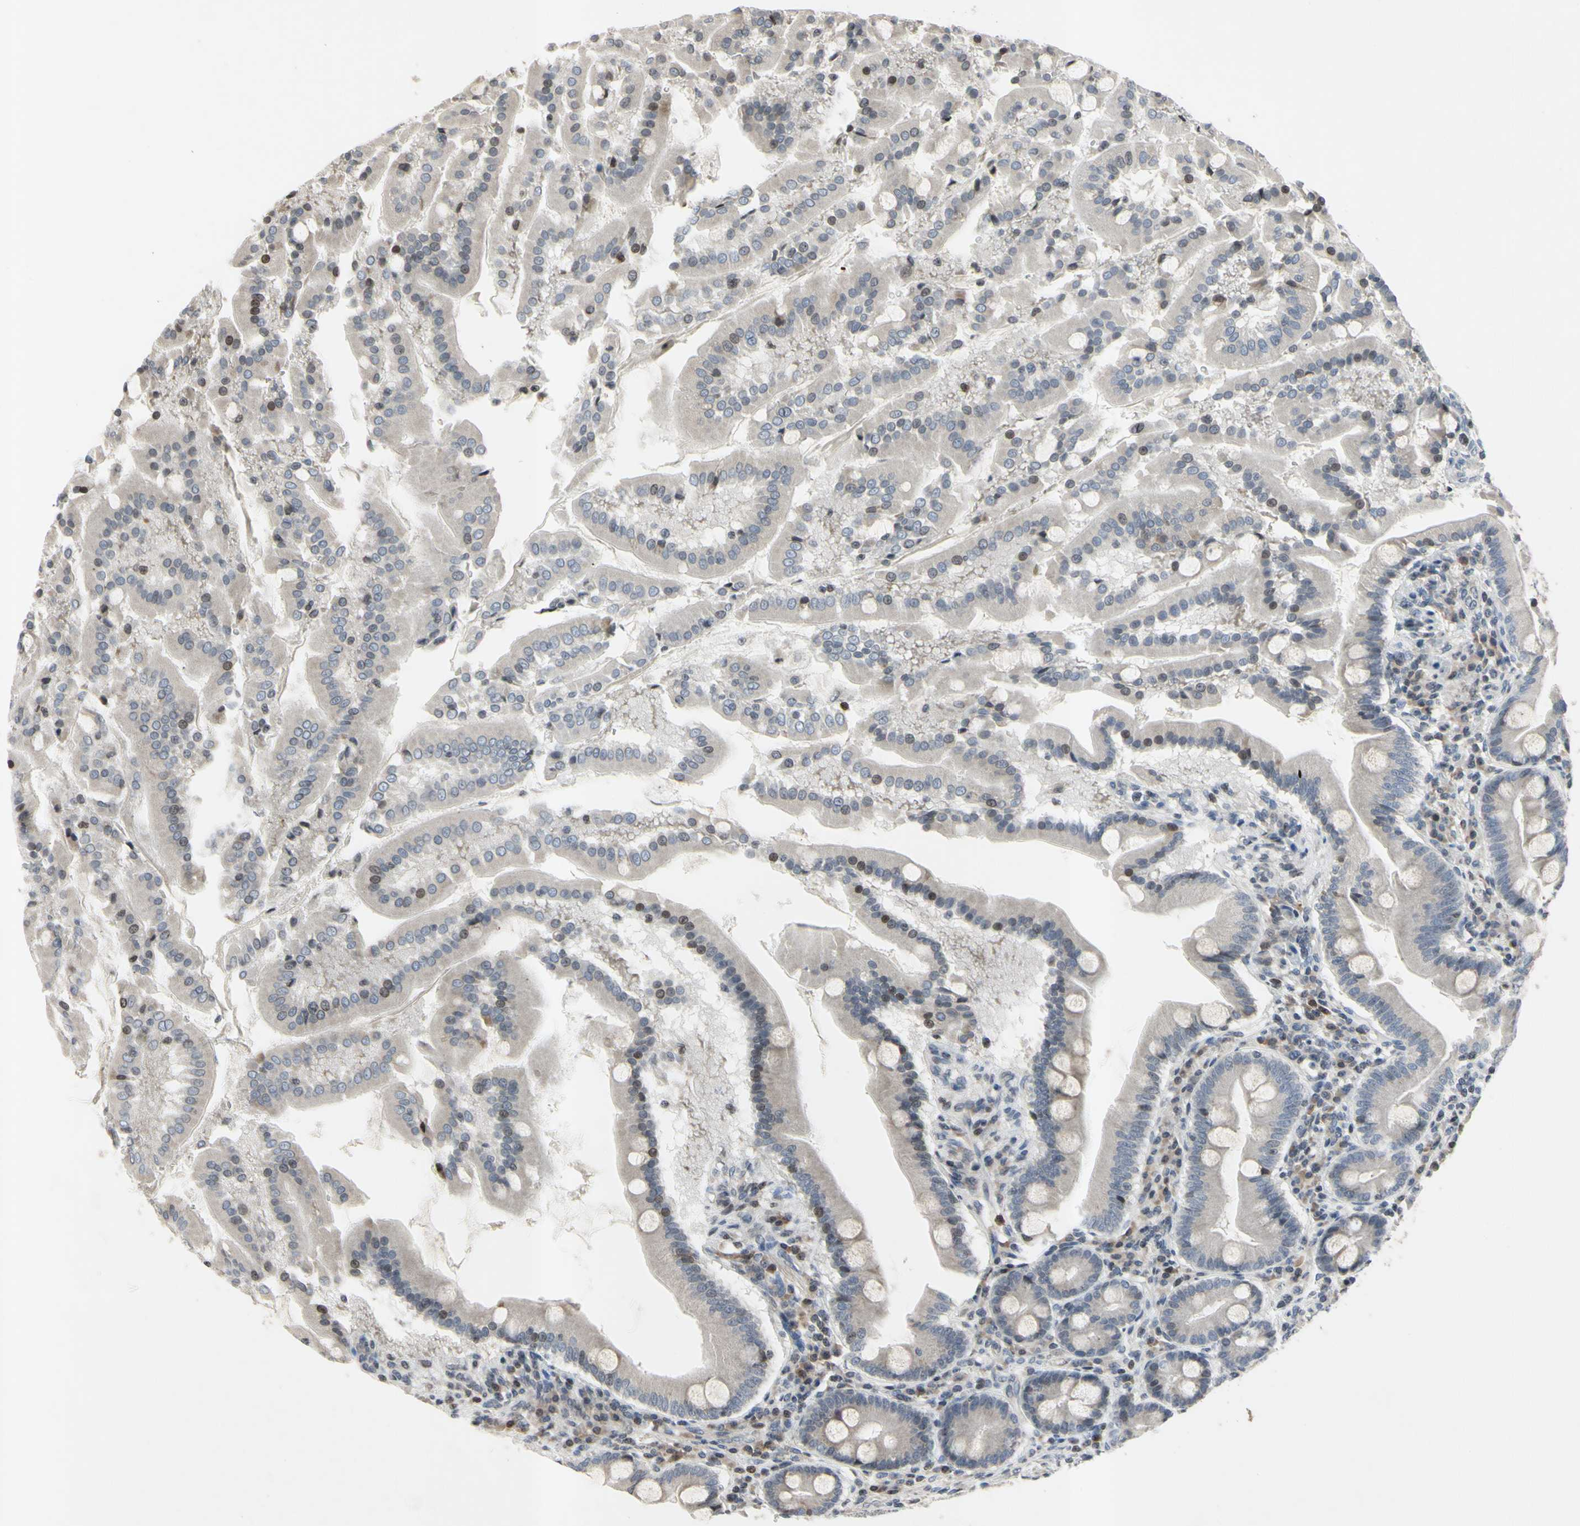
{"staining": {"intensity": "weak", "quantity": "25%-75%", "location": "cytoplasmic/membranous,nuclear"}, "tissue": "duodenum", "cell_type": "Glandular cells", "image_type": "normal", "snomed": [{"axis": "morphology", "description": "Normal tissue, NOS"}, {"axis": "topography", "description": "Duodenum"}], "caption": "Immunohistochemistry (IHC) (DAB) staining of normal duodenum demonstrates weak cytoplasmic/membranous,nuclear protein positivity in about 25%-75% of glandular cells.", "gene": "ARG1", "patient": {"sex": "male", "age": 50}}